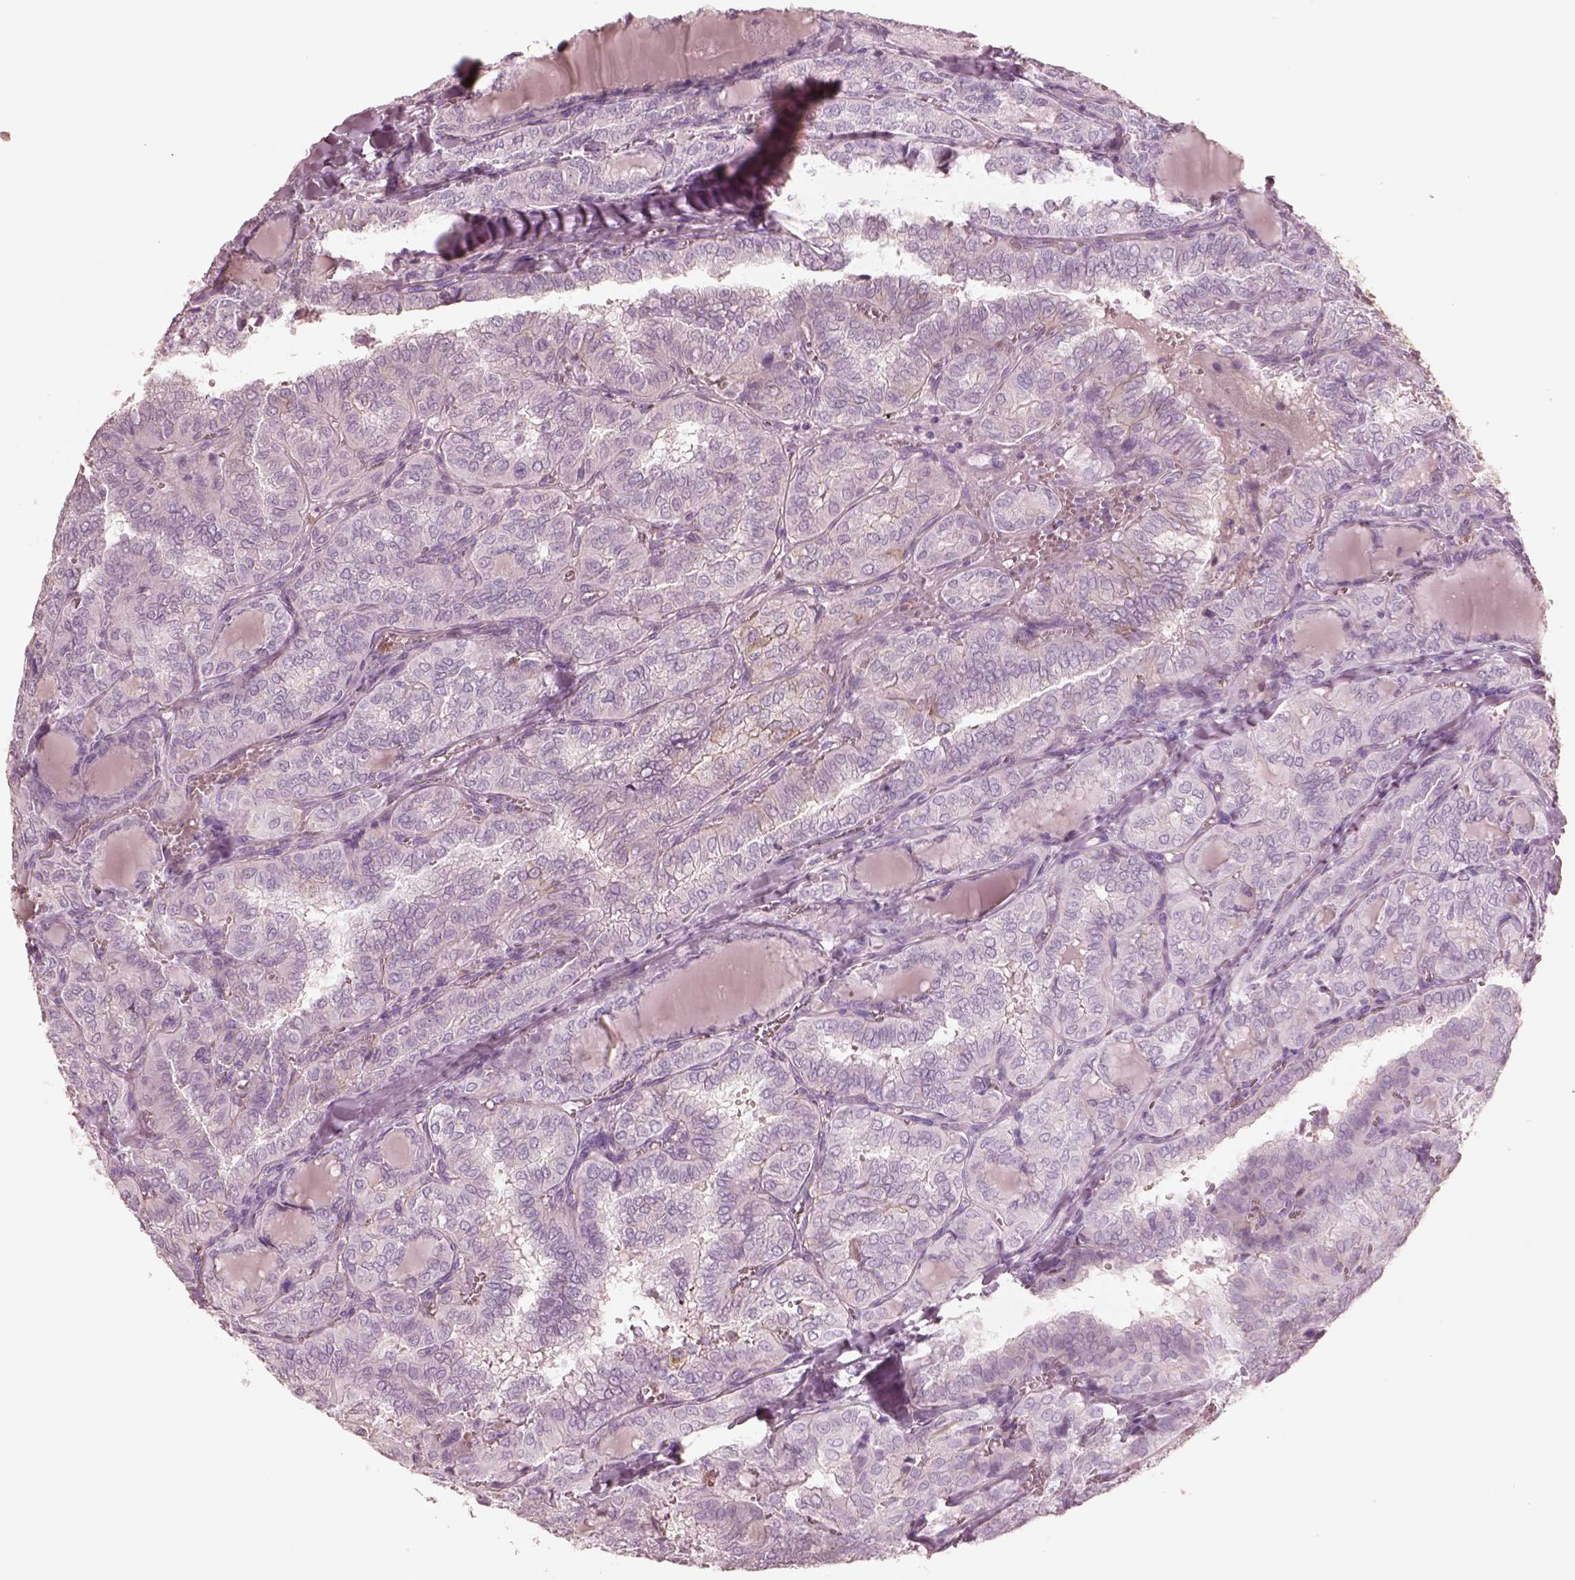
{"staining": {"intensity": "negative", "quantity": "none", "location": "none"}, "tissue": "thyroid cancer", "cell_type": "Tumor cells", "image_type": "cancer", "snomed": [{"axis": "morphology", "description": "Papillary adenocarcinoma, NOS"}, {"axis": "topography", "description": "Thyroid gland"}], "caption": "The immunohistochemistry (IHC) micrograph has no significant positivity in tumor cells of thyroid cancer tissue. (DAB IHC with hematoxylin counter stain).", "gene": "GPRIN1", "patient": {"sex": "female", "age": 41}}